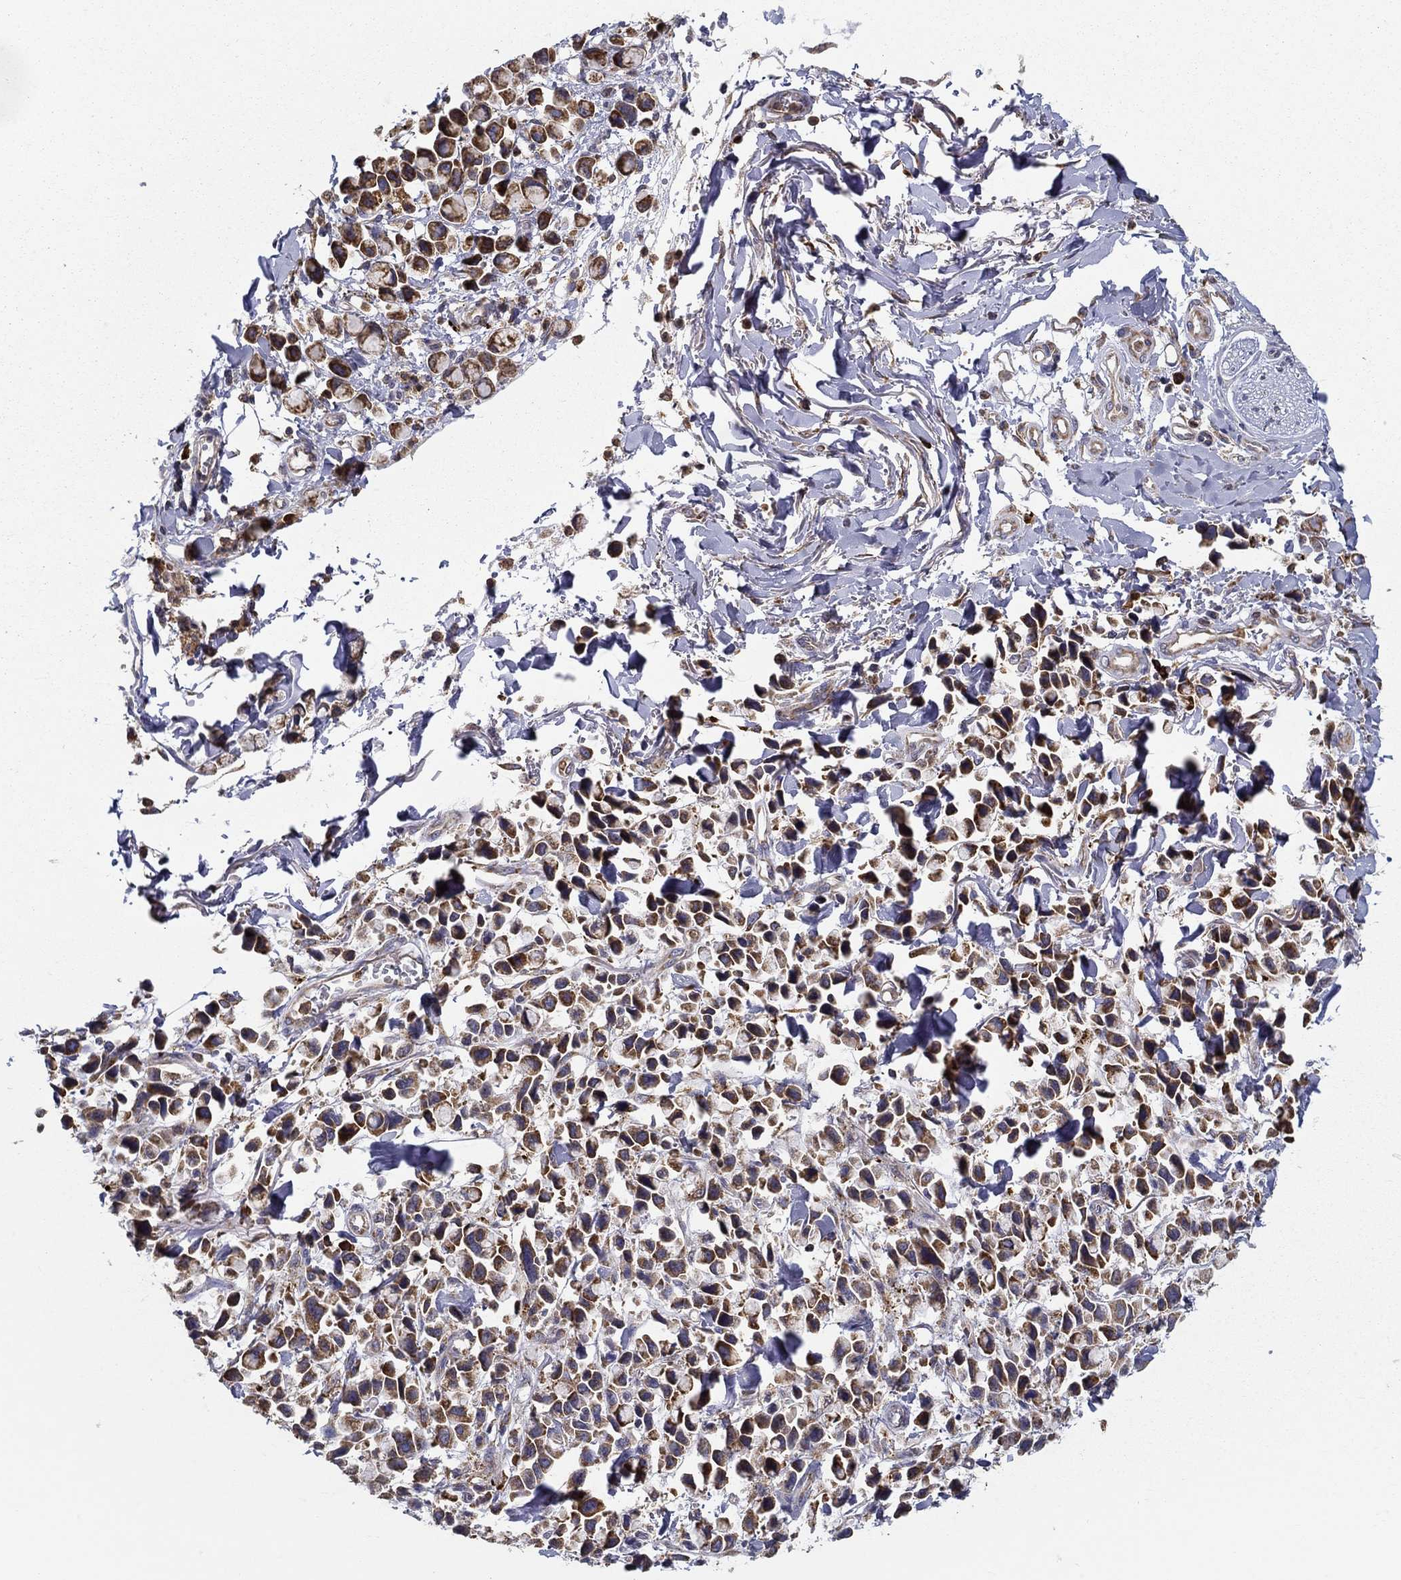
{"staining": {"intensity": "moderate", "quantity": ">75%", "location": "cytoplasmic/membranous"}, "tissue": "stomach cancer", "cell_type": "Tumor cells", "image_type": "cancer", "snomed": [{"axis": "morphology", "description": "Adenocarcinoma, NOS"}, {"axis": "topography", "description": "Stomach"}], "caption": "Immunohistochemical staining of human adenocarcinoma (stomach) demonstrates medium levels of moderate cytoplasmic/membranous expression in approximately >75% of tumor cells.", "gene": "PRDX4", "patient": {"sex": "female", "age": 81}}